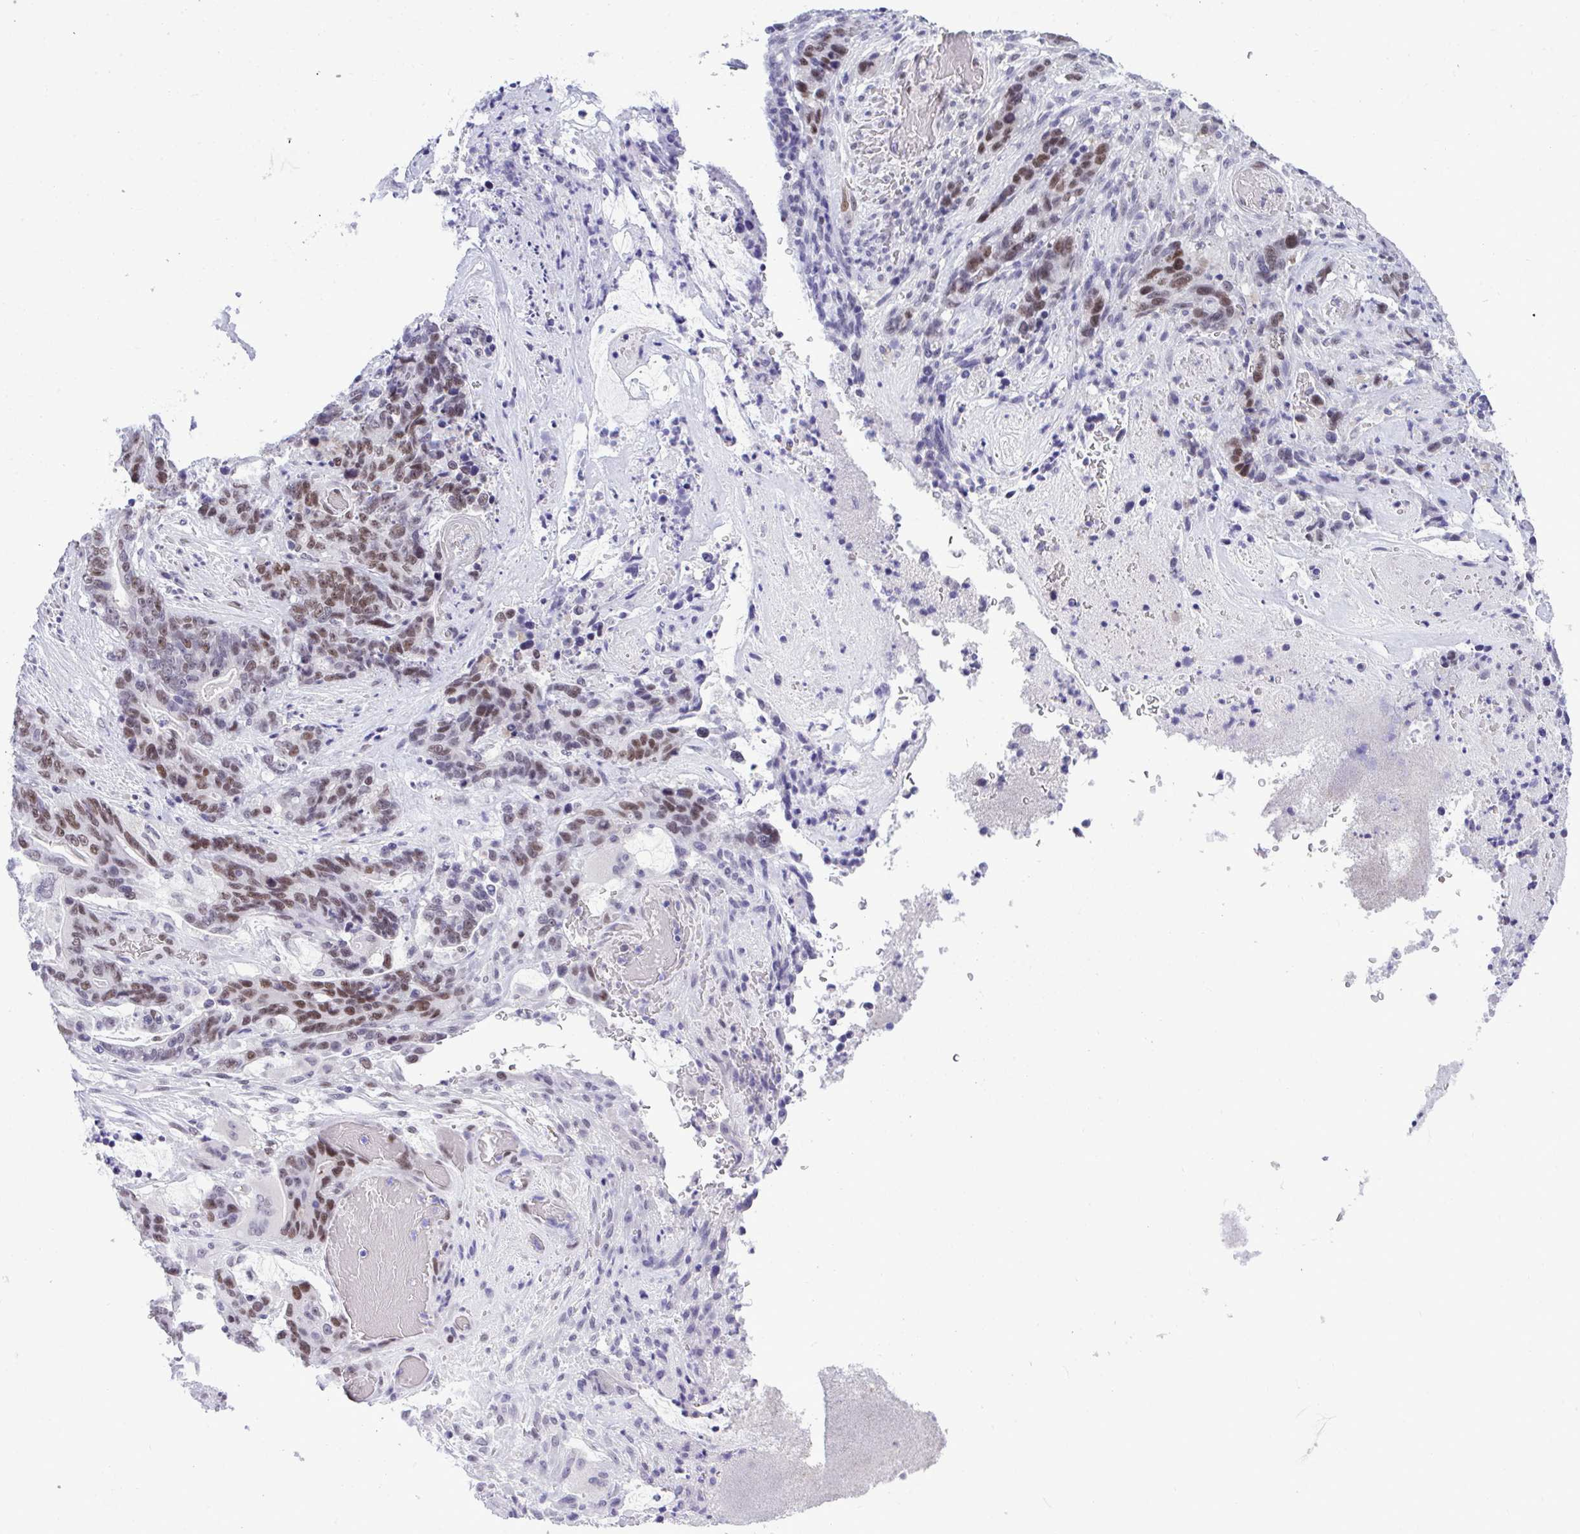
{"staining": {"intensity": "moderate", "quantity": "25%-75%", "location": "nuclear"}, "tissue": "stomach cancer", "cell_type": "Tumor cells", "image_type": "cancer", "snomed": [{"axis": "morphology", "description": "Normal tissue, NOS"}, {"axis": "morphology", "description": "Adenocarcinoma, NOS"}, {"axis": "topography", "description": "Stomach"}], "caption": "A brown stain labels moderate nuclear expression of a protein in adenocarcinoma (stomach) tumor cells.", "gene": "TEAD4", "patient": {"sex": "female", "age": 64}}